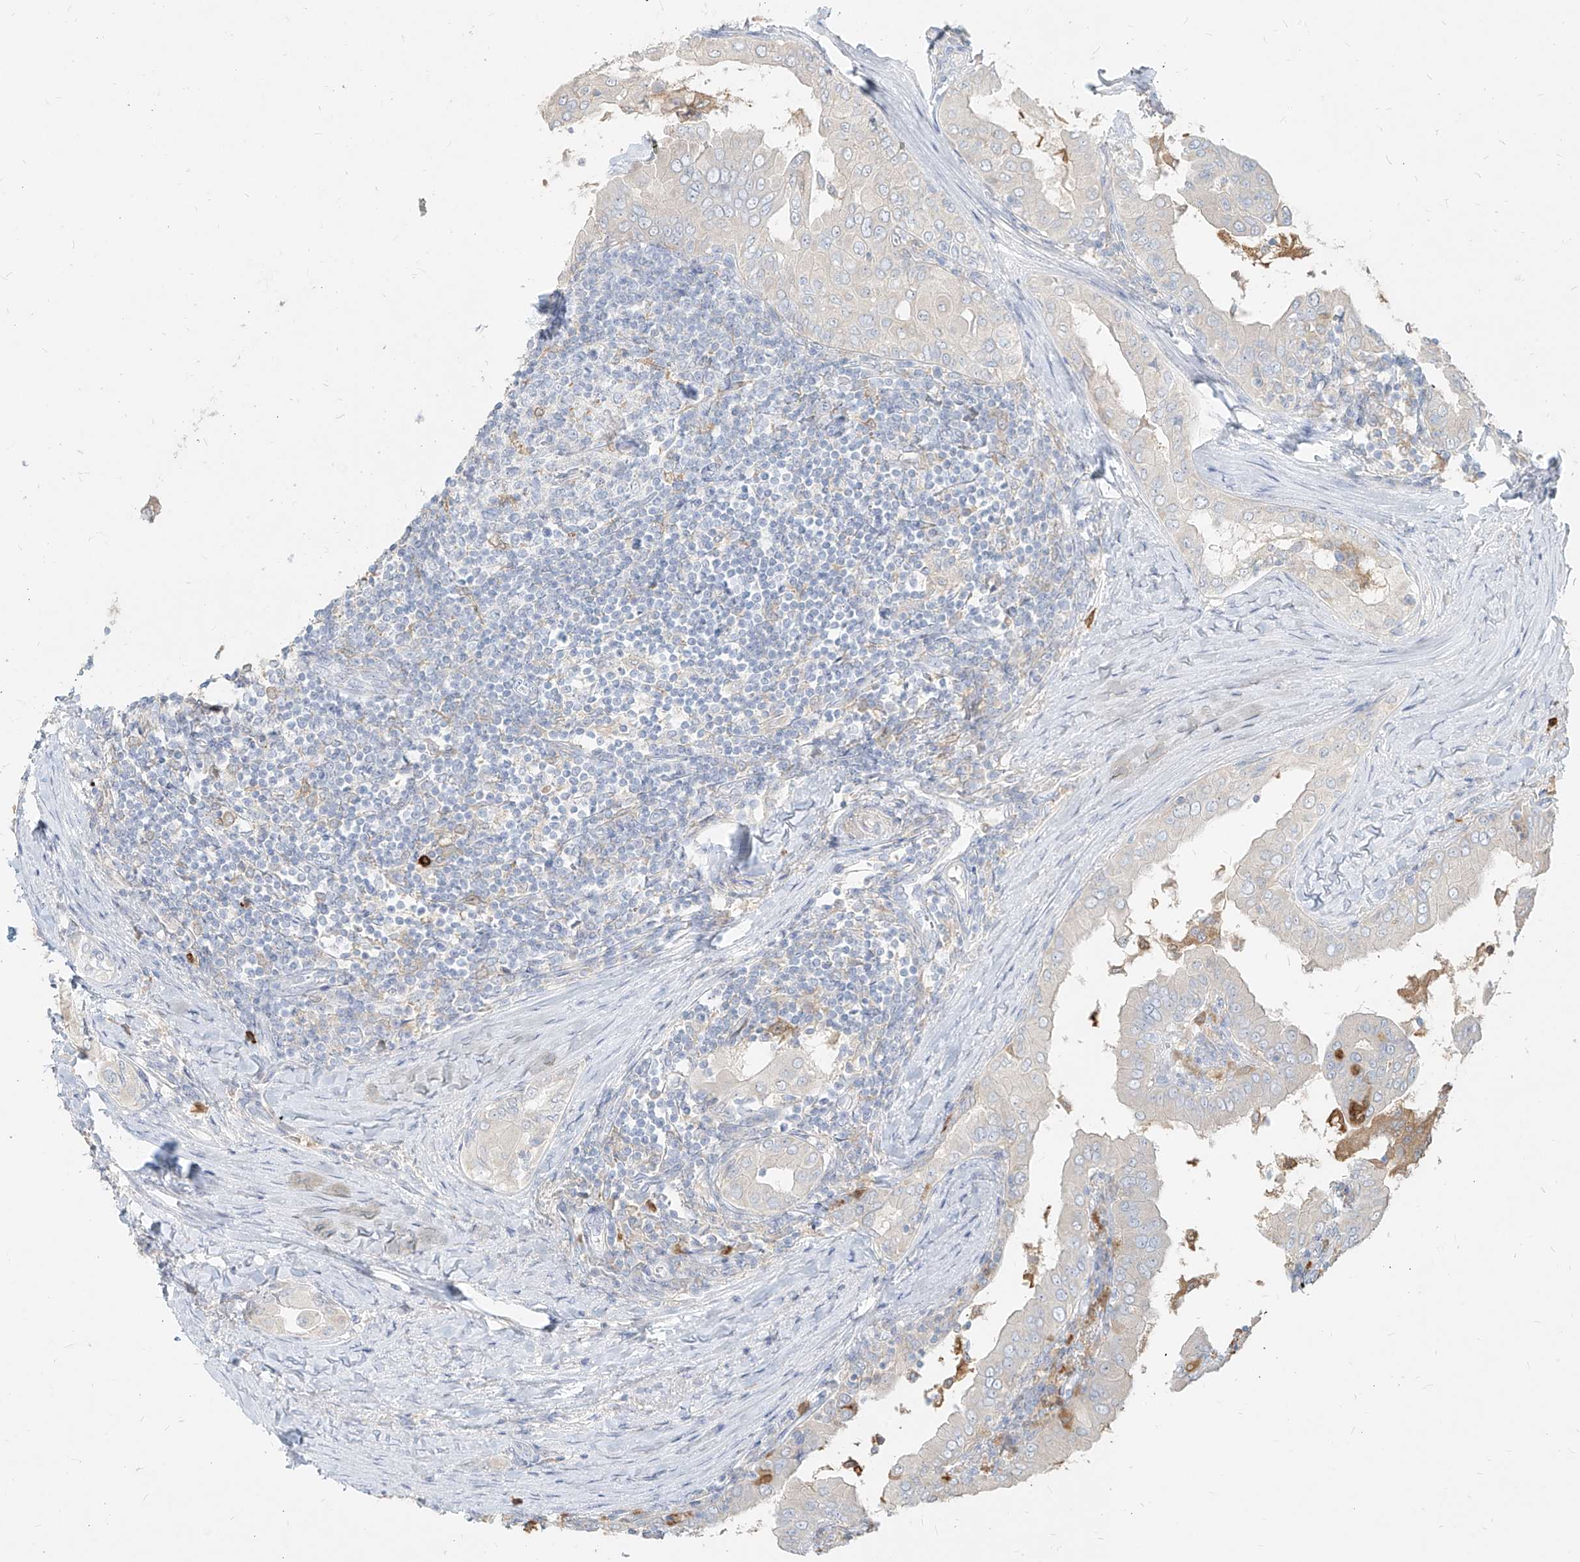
{"staining": {"intensity": "negative", "quantity": "none", "location": "none"}, "tissue": "thyroid cancer", "cell_type": "Tumor cells", "image_type": "cancer", "snomed": [{"axis": "morphology", "description": "Papillary adenocarcinoma, NOS"}, {"axis": "topography", "description": "Thyroid gland"}], "caption": "This is a image of immunohistochemistry staining of thyroid papillary adenocarcinoma, which shows no positivity in tumor cells. (DAB immunohistochemistry (IHC) with hematoxylin counter stain).", "gene": "PGD", "patient": {"sex": "male", "age": 33}}